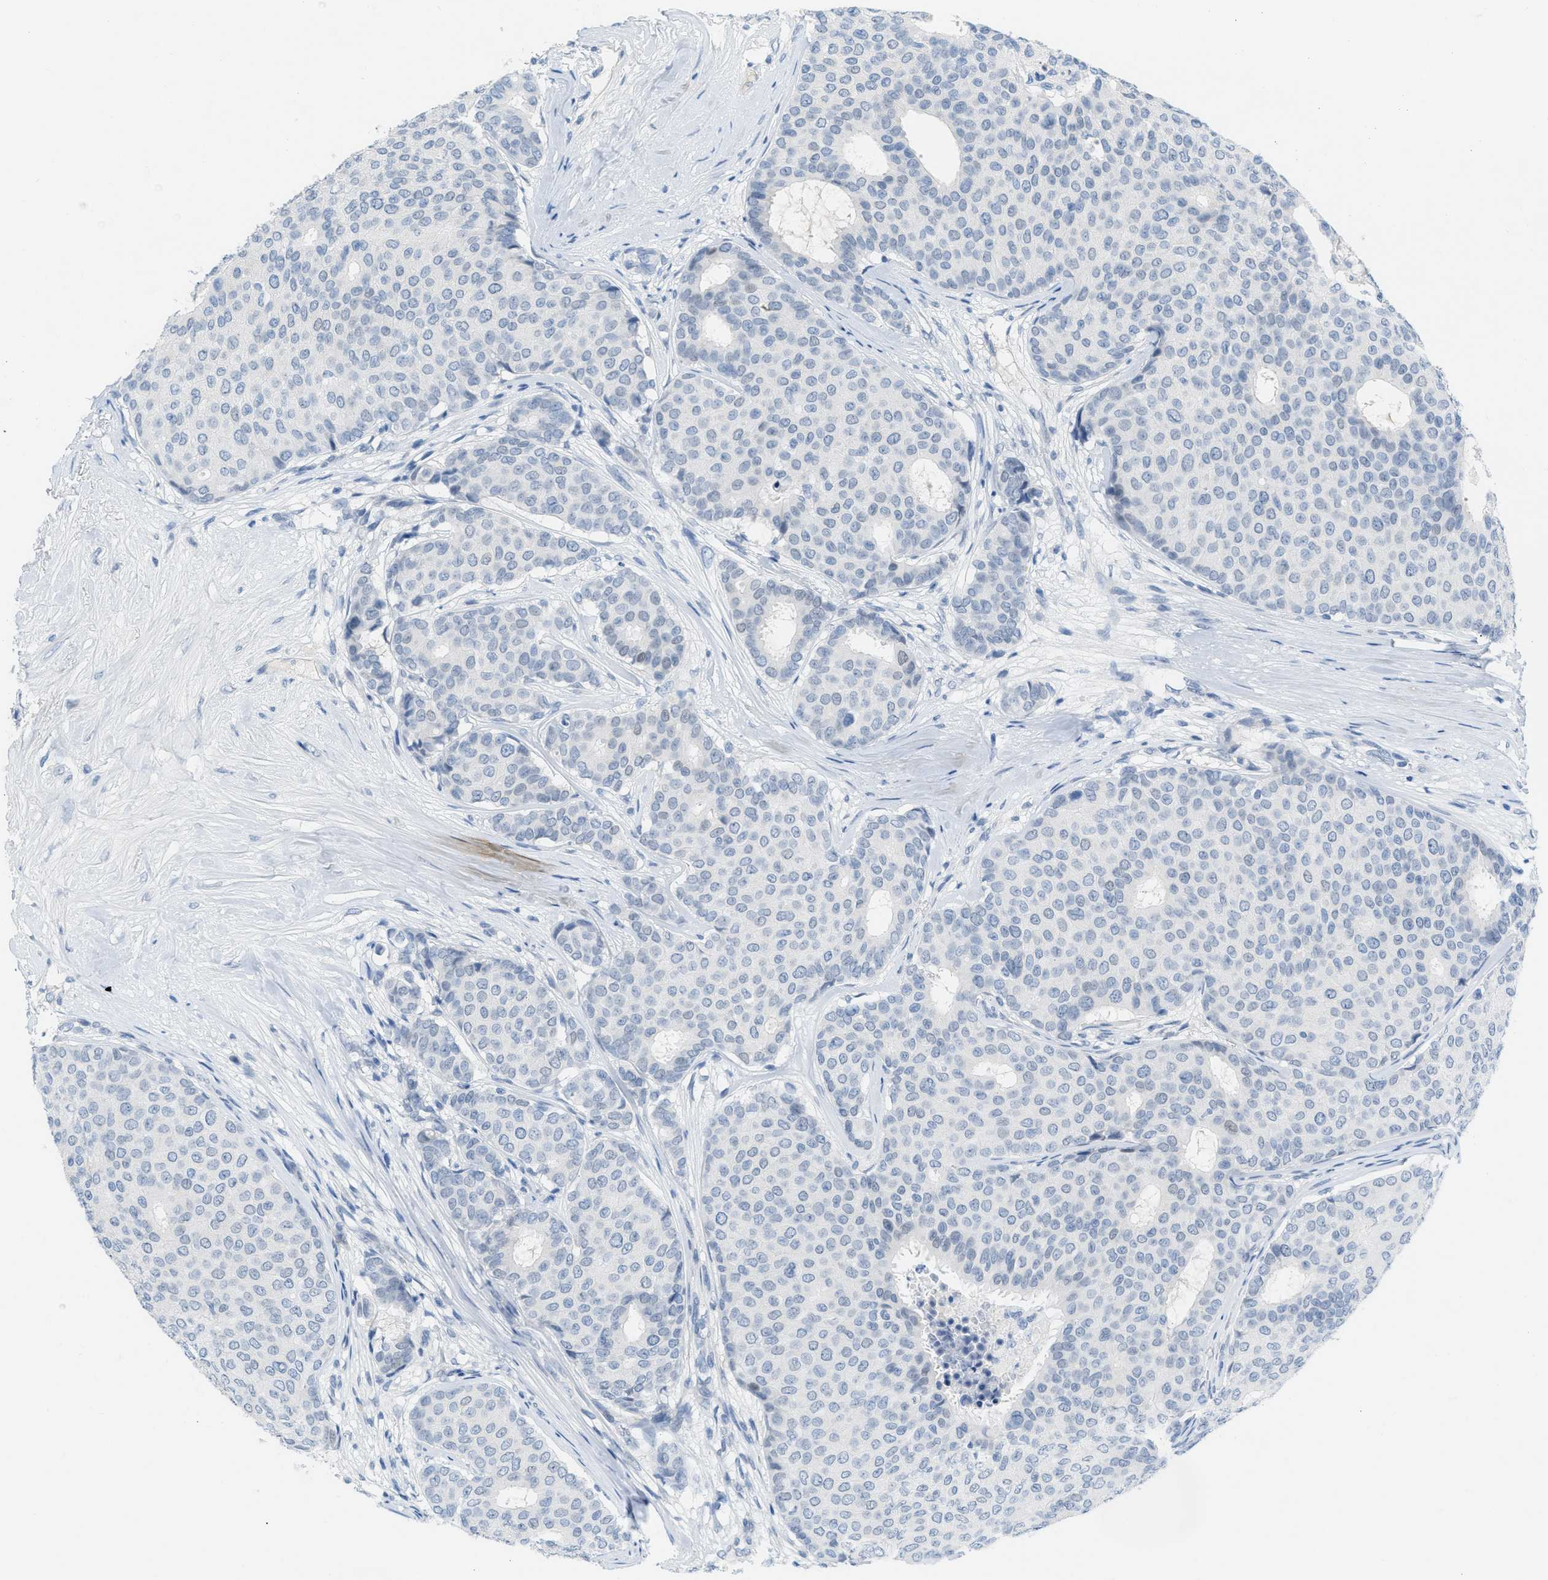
{"staining": {"intensity": "negative", "quantity": "none", "location": "none"}, "tissue": "breast cancer", "cell_type": "Tumor cells", "image_type": "cancer", "snomed": [{"axis": "morphology", "description": "Duct carcinoma"}, {"axis": "topography", "description": "Breast"}], "caption": "The immunohistochemistry image has no significant expression in tumor cells of breast intraductal carcinoma tissue.", "gene": "HSF2", "patient": {"sex": "female", "age": 75}}